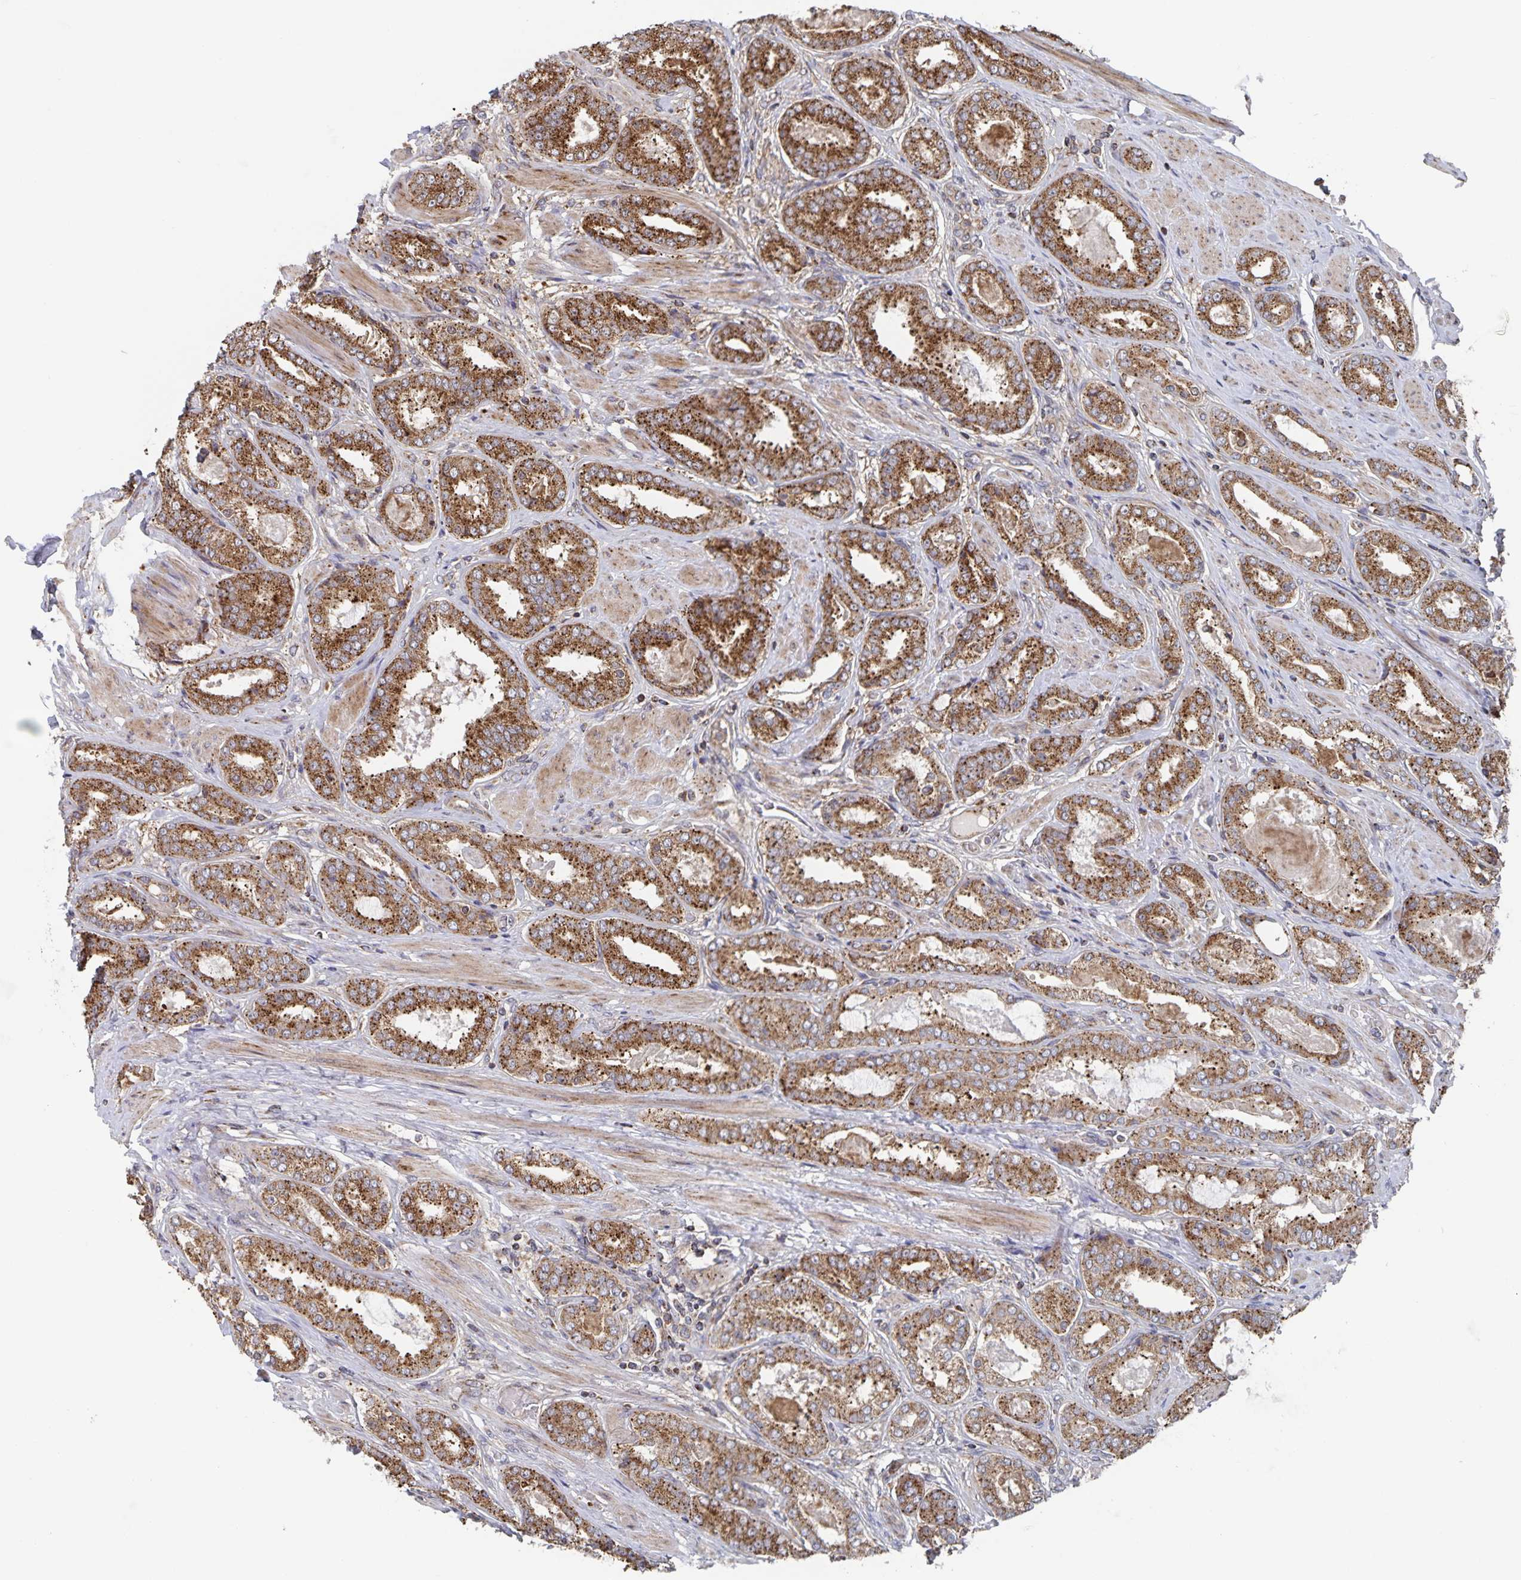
{"staining": {"intensity": "moderate", "quantity": ">75%", "location": "cytoplasmic/membranous"}, "tissue": "prostate cancer", "cell_type": "Tumor cells", "image_type": "cancer", "snomed": [{"axis": "morphology", "description": "Adenocarcinoma, High grade"}, {"axis": "topography", "description": "Prostate"}], "caption": "Prostate cancer (high-grade adenocarcinoma) tissue exhibits moderate cytoplasmic/membranous expression in approximately >75% of tumor cells, visualized by immunohistochemistry. The staining was performed using DAB to visualize the protein expression in brown, while the nuclei were stained in blue with hematoxylin (Magnification: 20x).", "gene": "ACACA", "patient": {"sex": "male", "age": 63}}